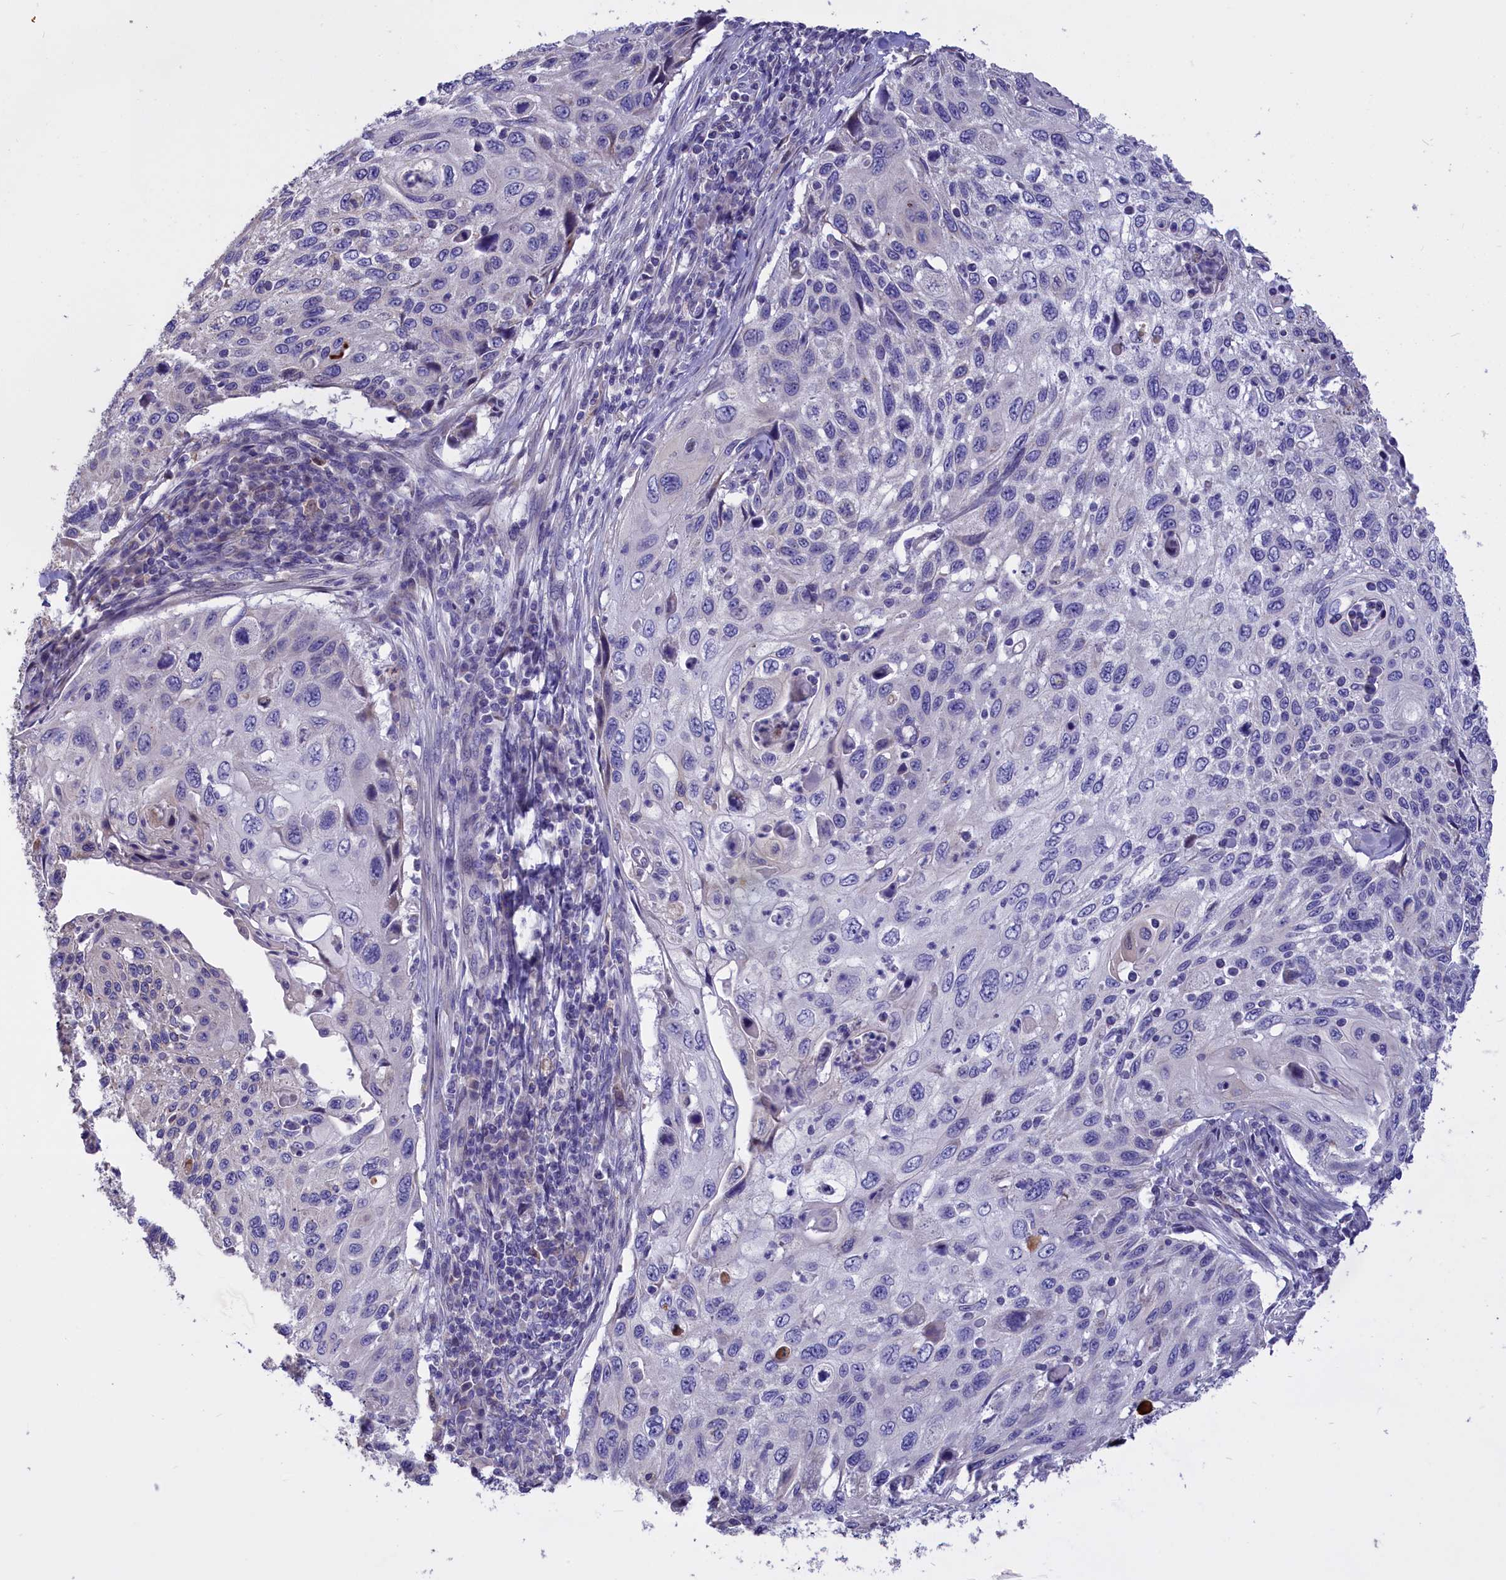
{"staining": {"intensity": "negative", "quantity": "none", "location": "none"}, "tissue": "cervical cancer", "cell_type": "Tumor cells", "image_type": "cancer", "snomed": [{"axis": "morphology", "description": "Squamous cell carcinoma, NOS"}, {"axis": "topography", "description": "Cervix"}], "caption": "Tumor cells are negative for brown protein staining in cervical cancer. The staining was performed using DAB to visualize the protein expression in brown, while the nuclei were stained in blue with hematoxylin (Magnification: 20x).", "gene": "CYP2U1", "patient": {"sex": "female", "age": 70}}